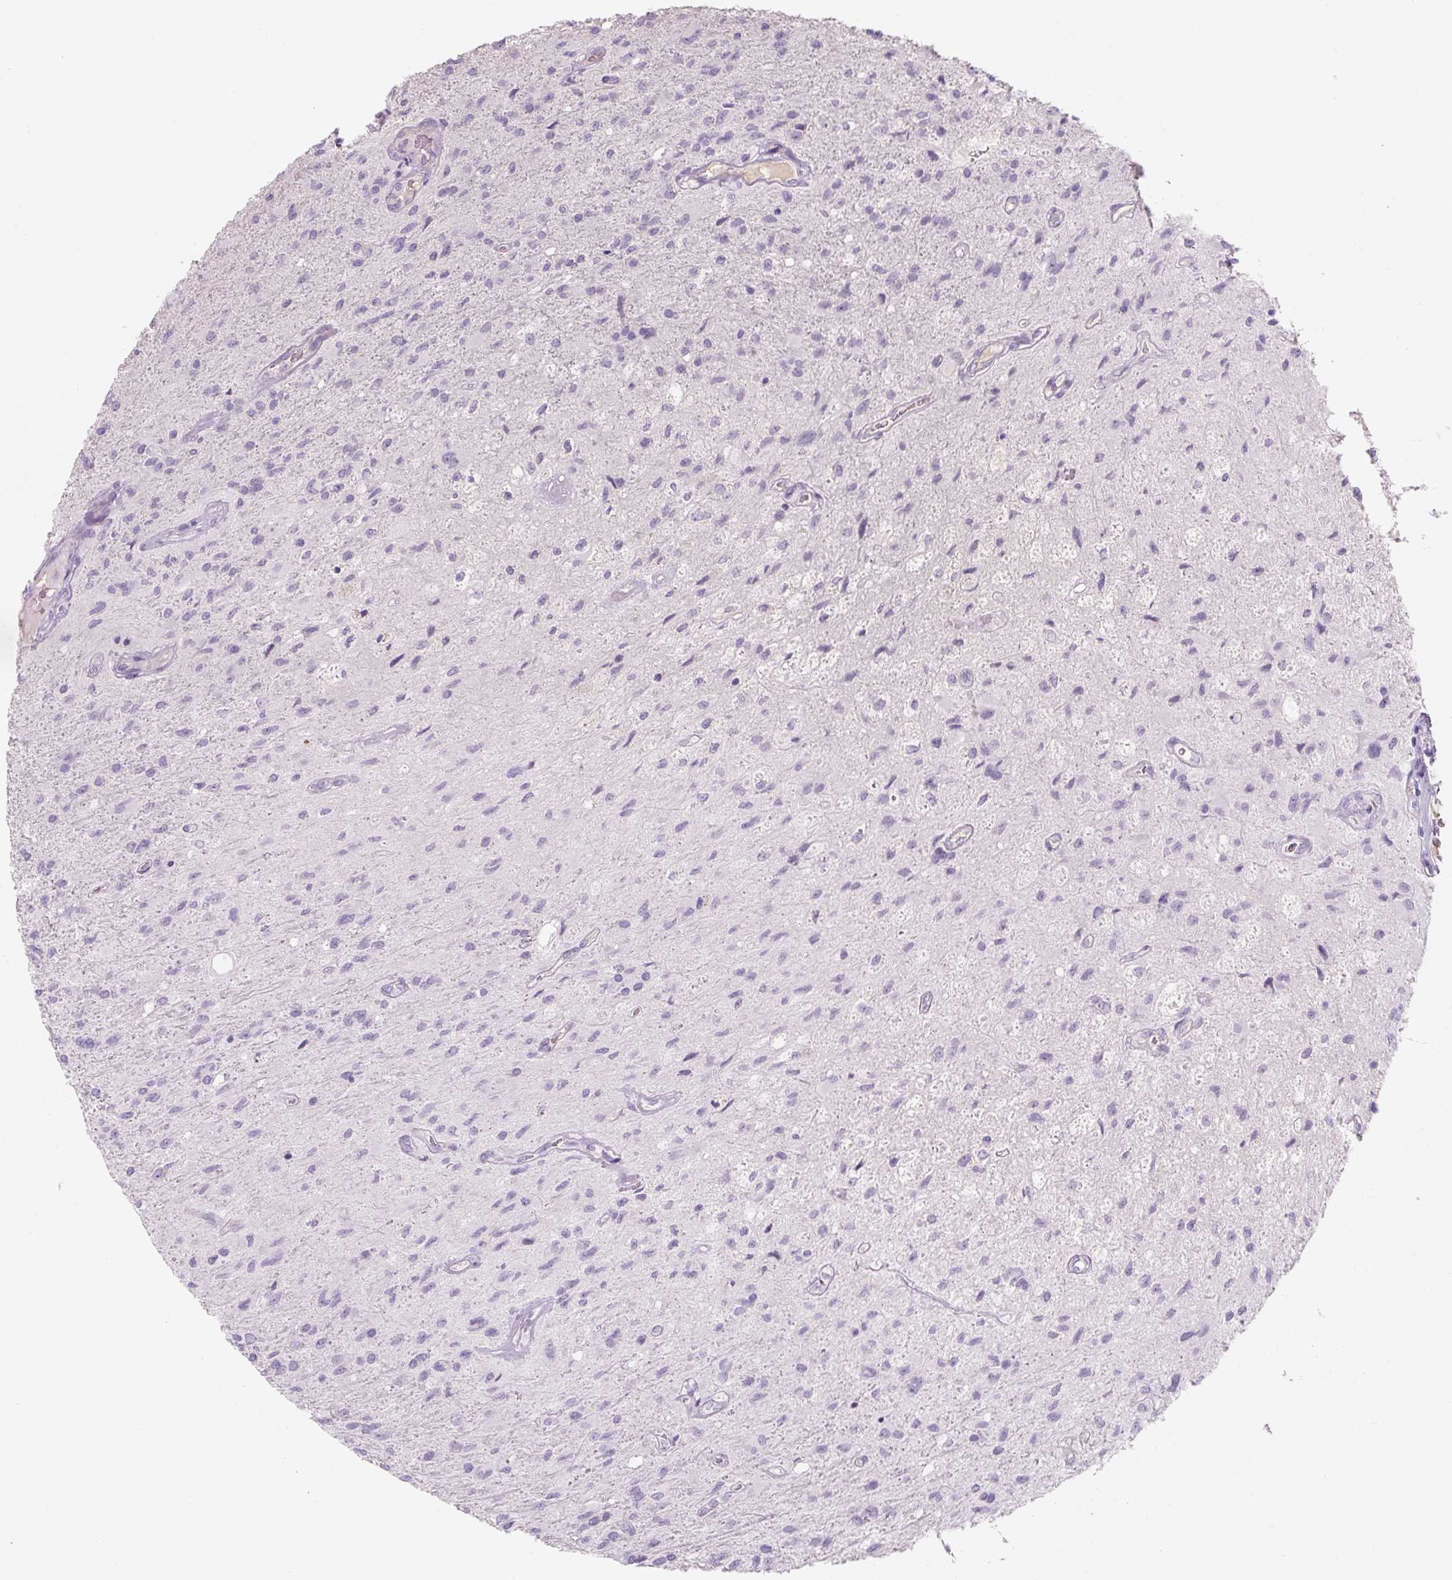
{"staining": {"intensity": "negative", "quantity": "none", "location": "none"}, "tissue": "glioma", "cell_type": "Tumor cells", "image_type": "cancer", "snomed": [{"axis": "morphology", "description": "Glioma, malignant, High grade"}, {"axis": "topography", "description": "Brain"}], "caption": "Tumor cells are negative for protein expression in human high-grade glioma (malignant).", "gene": "PRM1", "patient": {"sex": "female", "age": 70}}